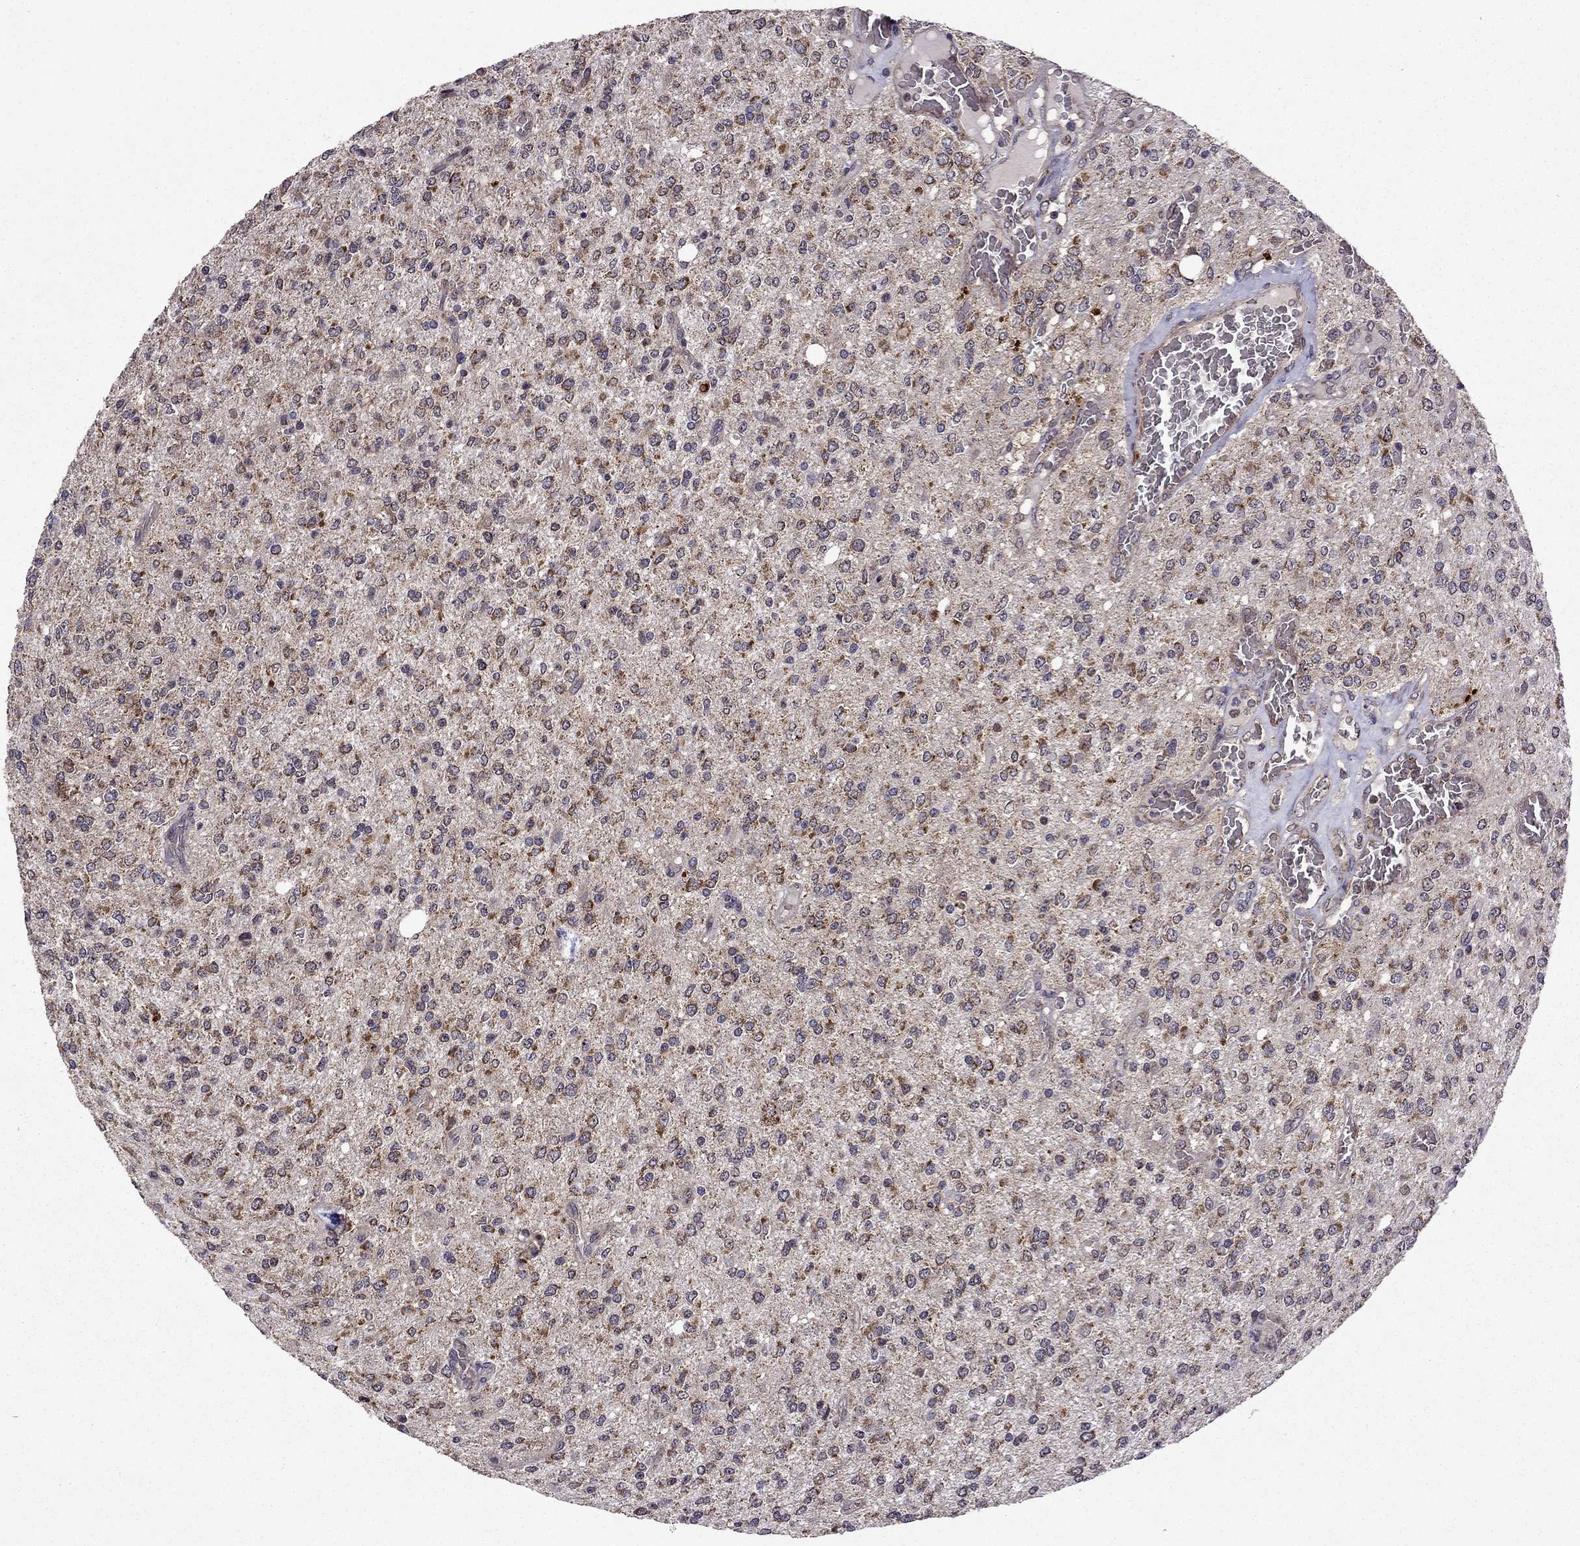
{"staining": {"intensity": "negative", "quantity": "none", "location": "none"}, "tissue": "glioma", "cell_type": "Tumor cells", "image_type": "cancer", "snomed": [{"axis": "morphology", "description": "Glioma, malignant, Low grade"}, {"axis": "topography", "description": "Brain"}], "caption": "Tumor cells show no significant expression in glioma.", "gene": "TAB2", "patient": {"sex": "male", "age": 67}}